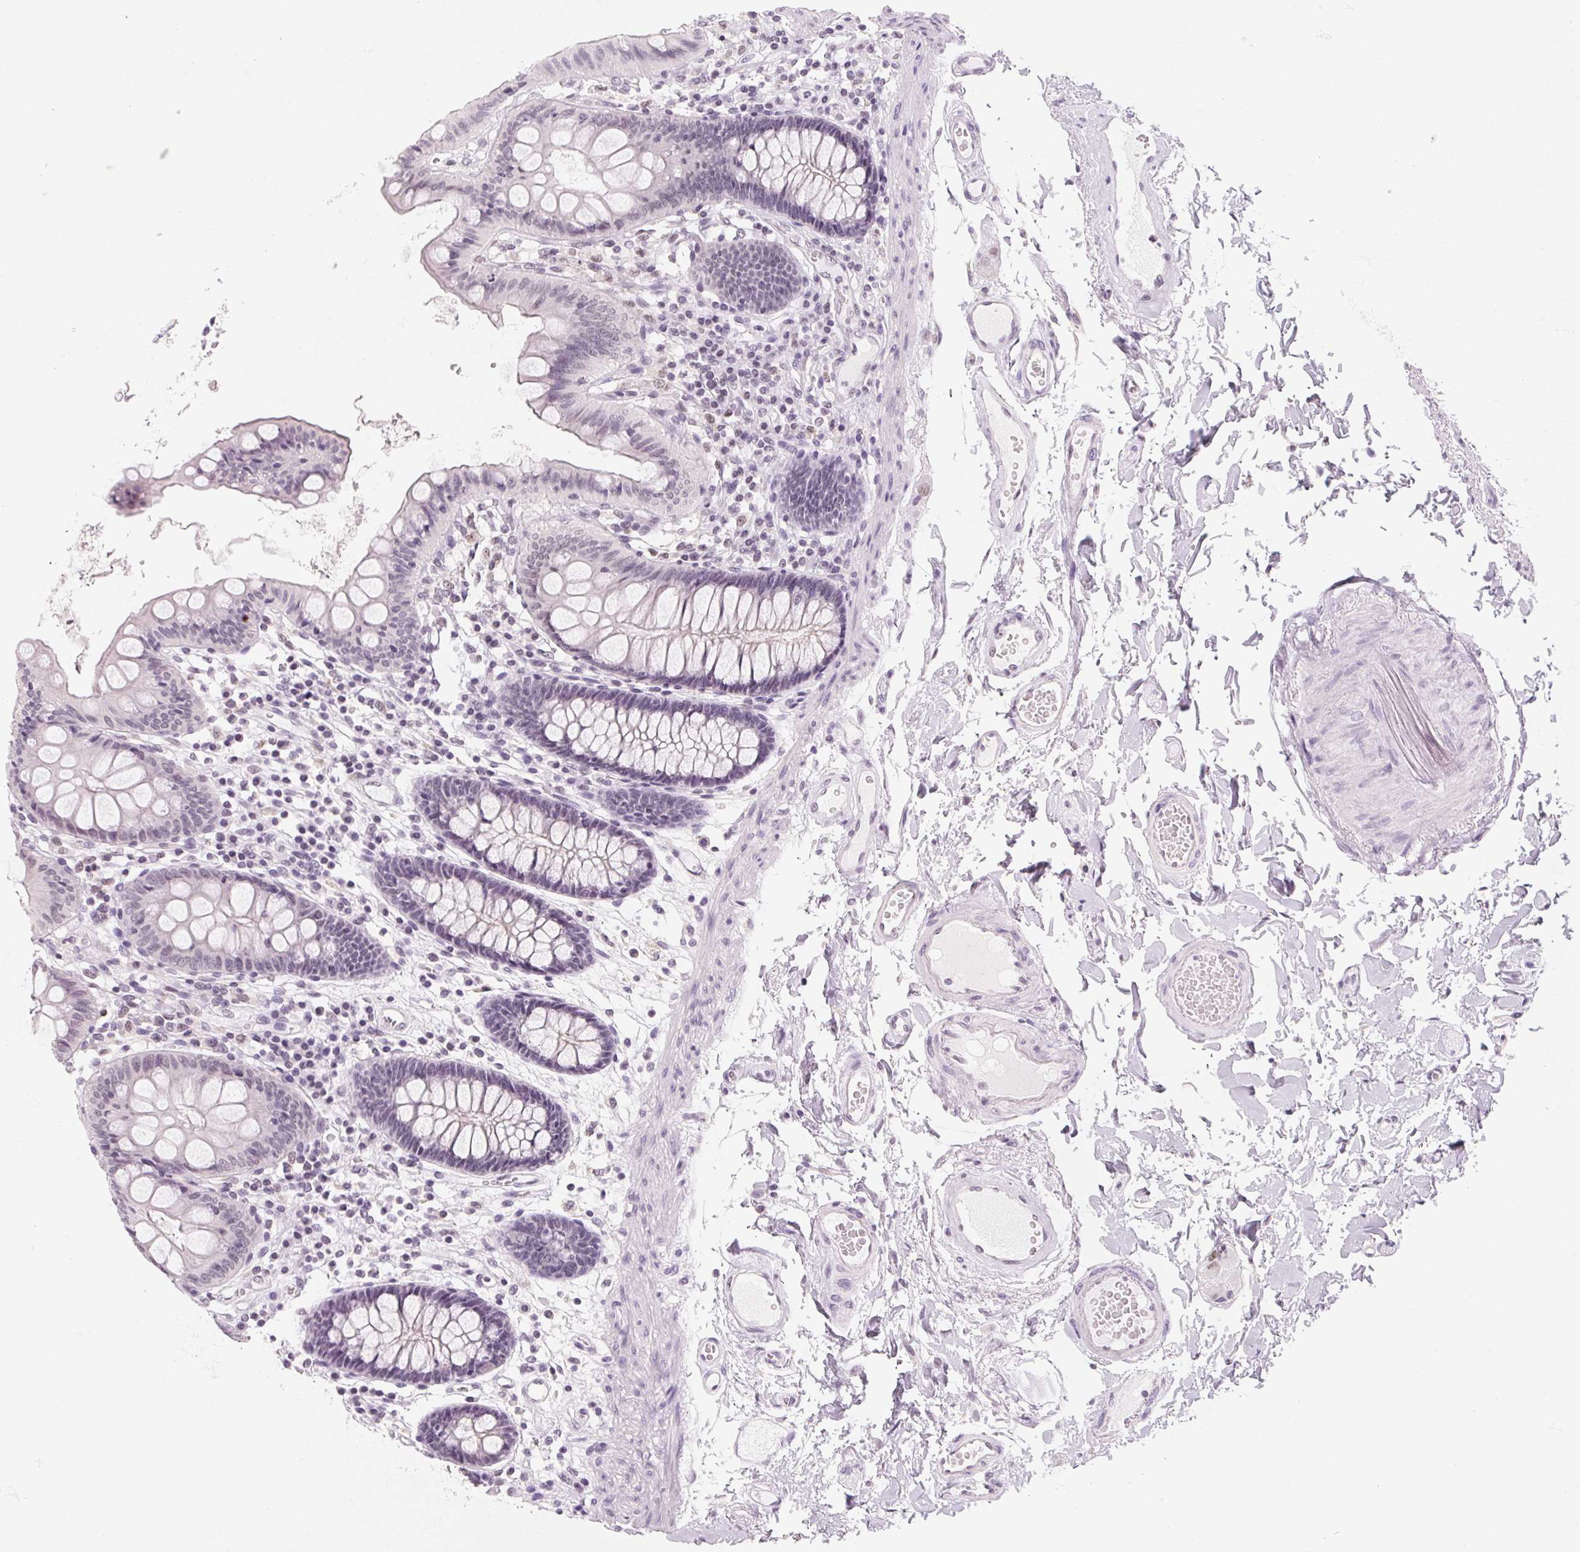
{"staining": {"intensity": "negative", "quantity": "none", "location": "none"}, "tissue": "colon", "cell_type": "Endothelial cells", "image_type": "normal", "snomed": [{"axis": "morphology", "description": "Normal tissue, NOS"}, {"axis": "topography", "description": "Colon"}], "caption": "Colon was stained to show a protein in brown. There is no significant expression in endothelial cells. The staining is performed using DAB (3,3'-diaminobenzidine) brown chromogen with nuclei counter-stained in using hematoxylin.", "gene": "ZIC4", "patient": {"sex": "male", "age": 84}}